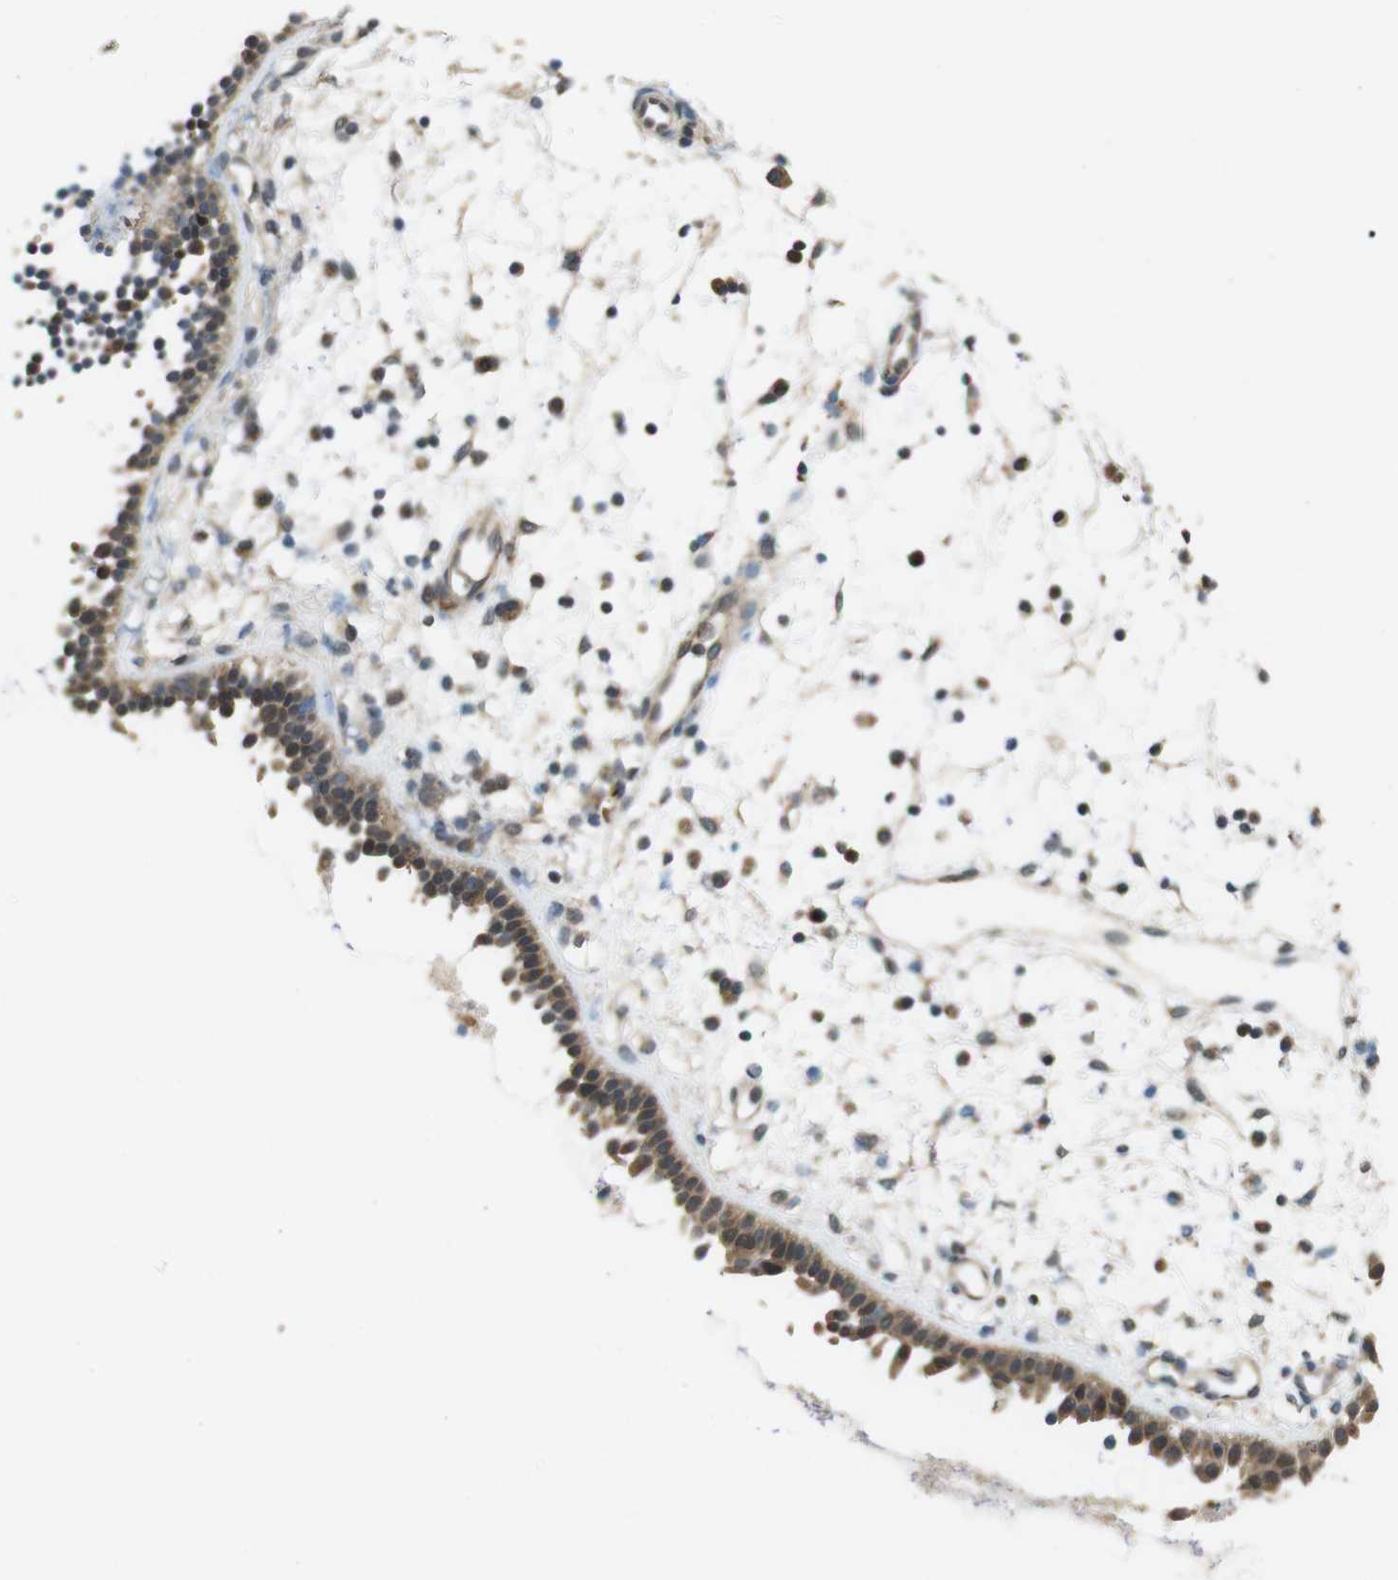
{"staining": {"intensity": "moderate", "quantity": ">75%", "location": "cytoplasmic/membranous"}, "tissue": "nasopharynx", "cell_type": "Respiratory epithelial cells", "image_type": "normal", "snomed": [{"axis": "morphology", "description": "Normal tissue, NOS"}, {"axis": "topography", "description": "Nasopharynx"}], "caption": "Protein staining reveals moderate cytoplasmic/membranous expression in approximately >75% of respiratory epithelial cells in benign nasopharynx. (DAB IHC, brown staining for protein, blue staining for nuclei).", "gene": "RNF130", "patient": {"sex": "male", "age": 21}}